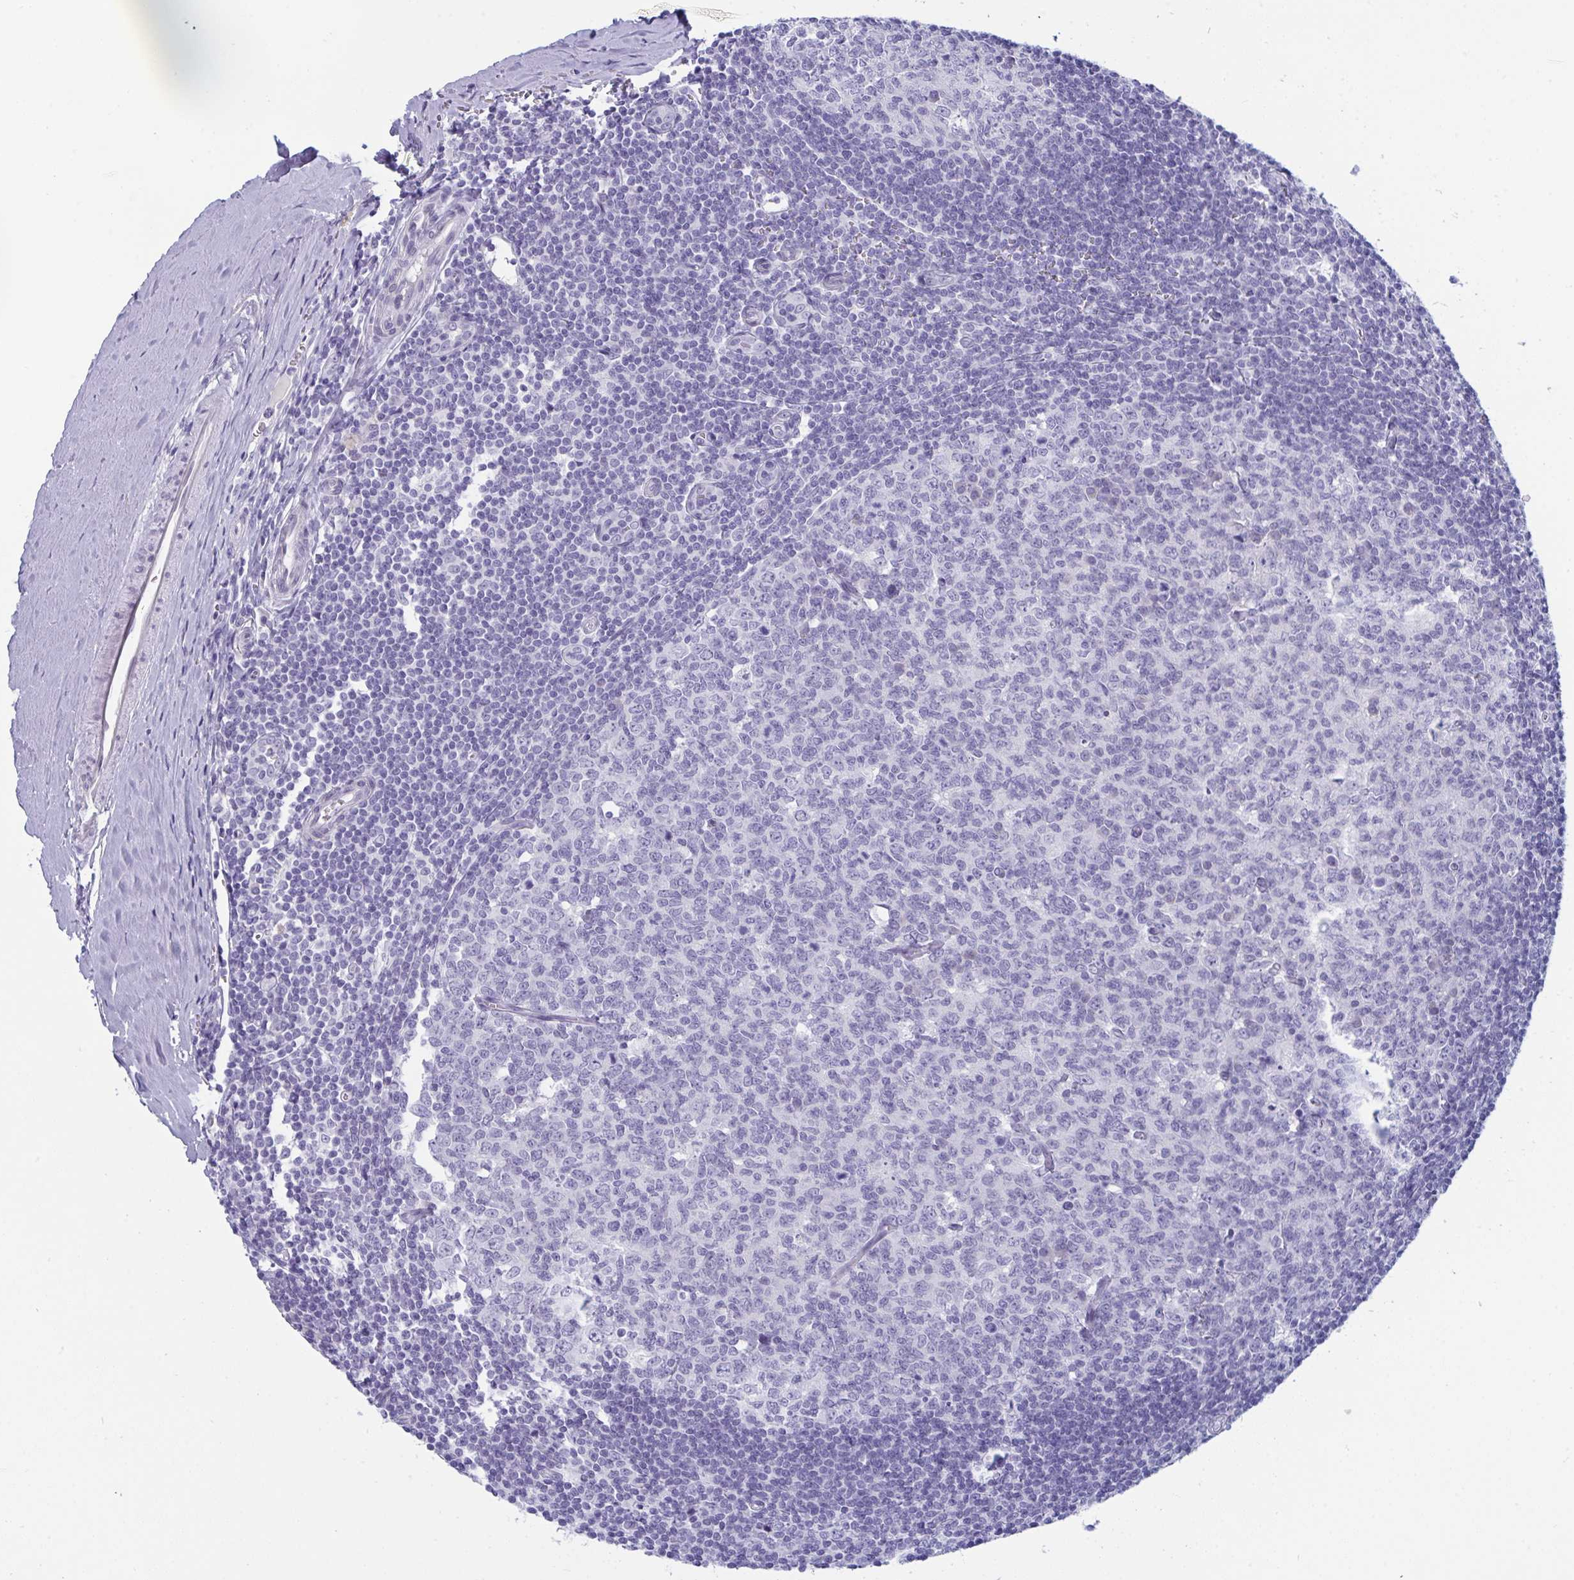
{"staining": {"intensity": "negative", "quantity": "none", "location": "none"}, "tissue": "tonsil", "cell_type": "Germinal center cells", "image_type": "normal", "snomed": [{"axis": "morphology", "description": "Normal tissue, NOS"}, {"axis": "topography", "description": "Tonsil"}], "caption": "This is an immunohistochemistry image of unremarkable human tonsil. There is no expression in germinal center cells.", "gene": "PRDM9", "patient": {"sex": "male", "age": 27}}